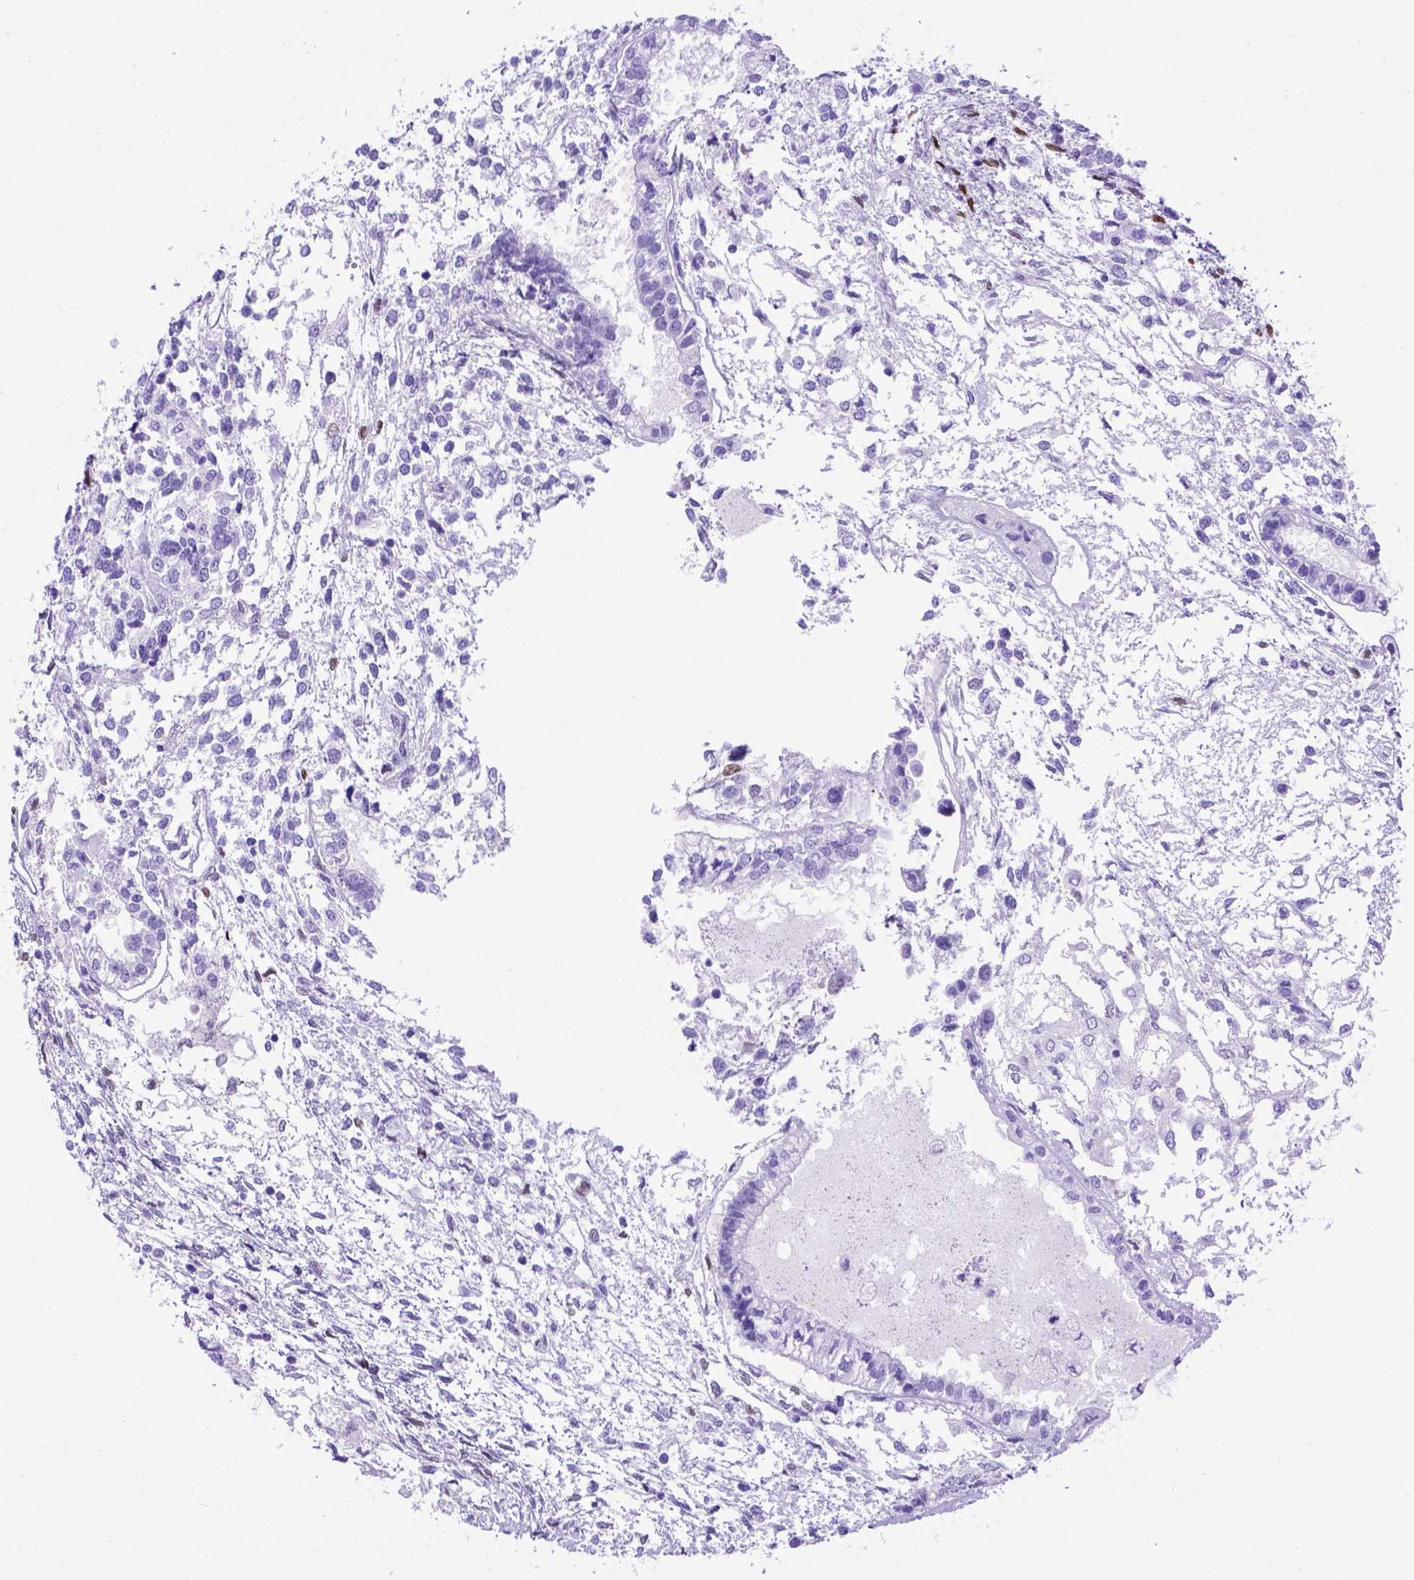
{"staining": {"intensity": "negative", "quantity": "none", "location": "none"}, "tissue": "testis cancer", "cell_type": "Tumor cells", "image_type": "cancer", "snomed": [{"axis": "morphology", "description": "Carcinoma, Embryonal, NOS"}, {"axis": "topography", "description": "Testis"}], "caption": "An image of testis cancer (embryonal carcinoma) stained for a protein displays no brown staining in tumor cells.", "gene": "MEOX2", "patient": {"sex": "male", "age": 37}}